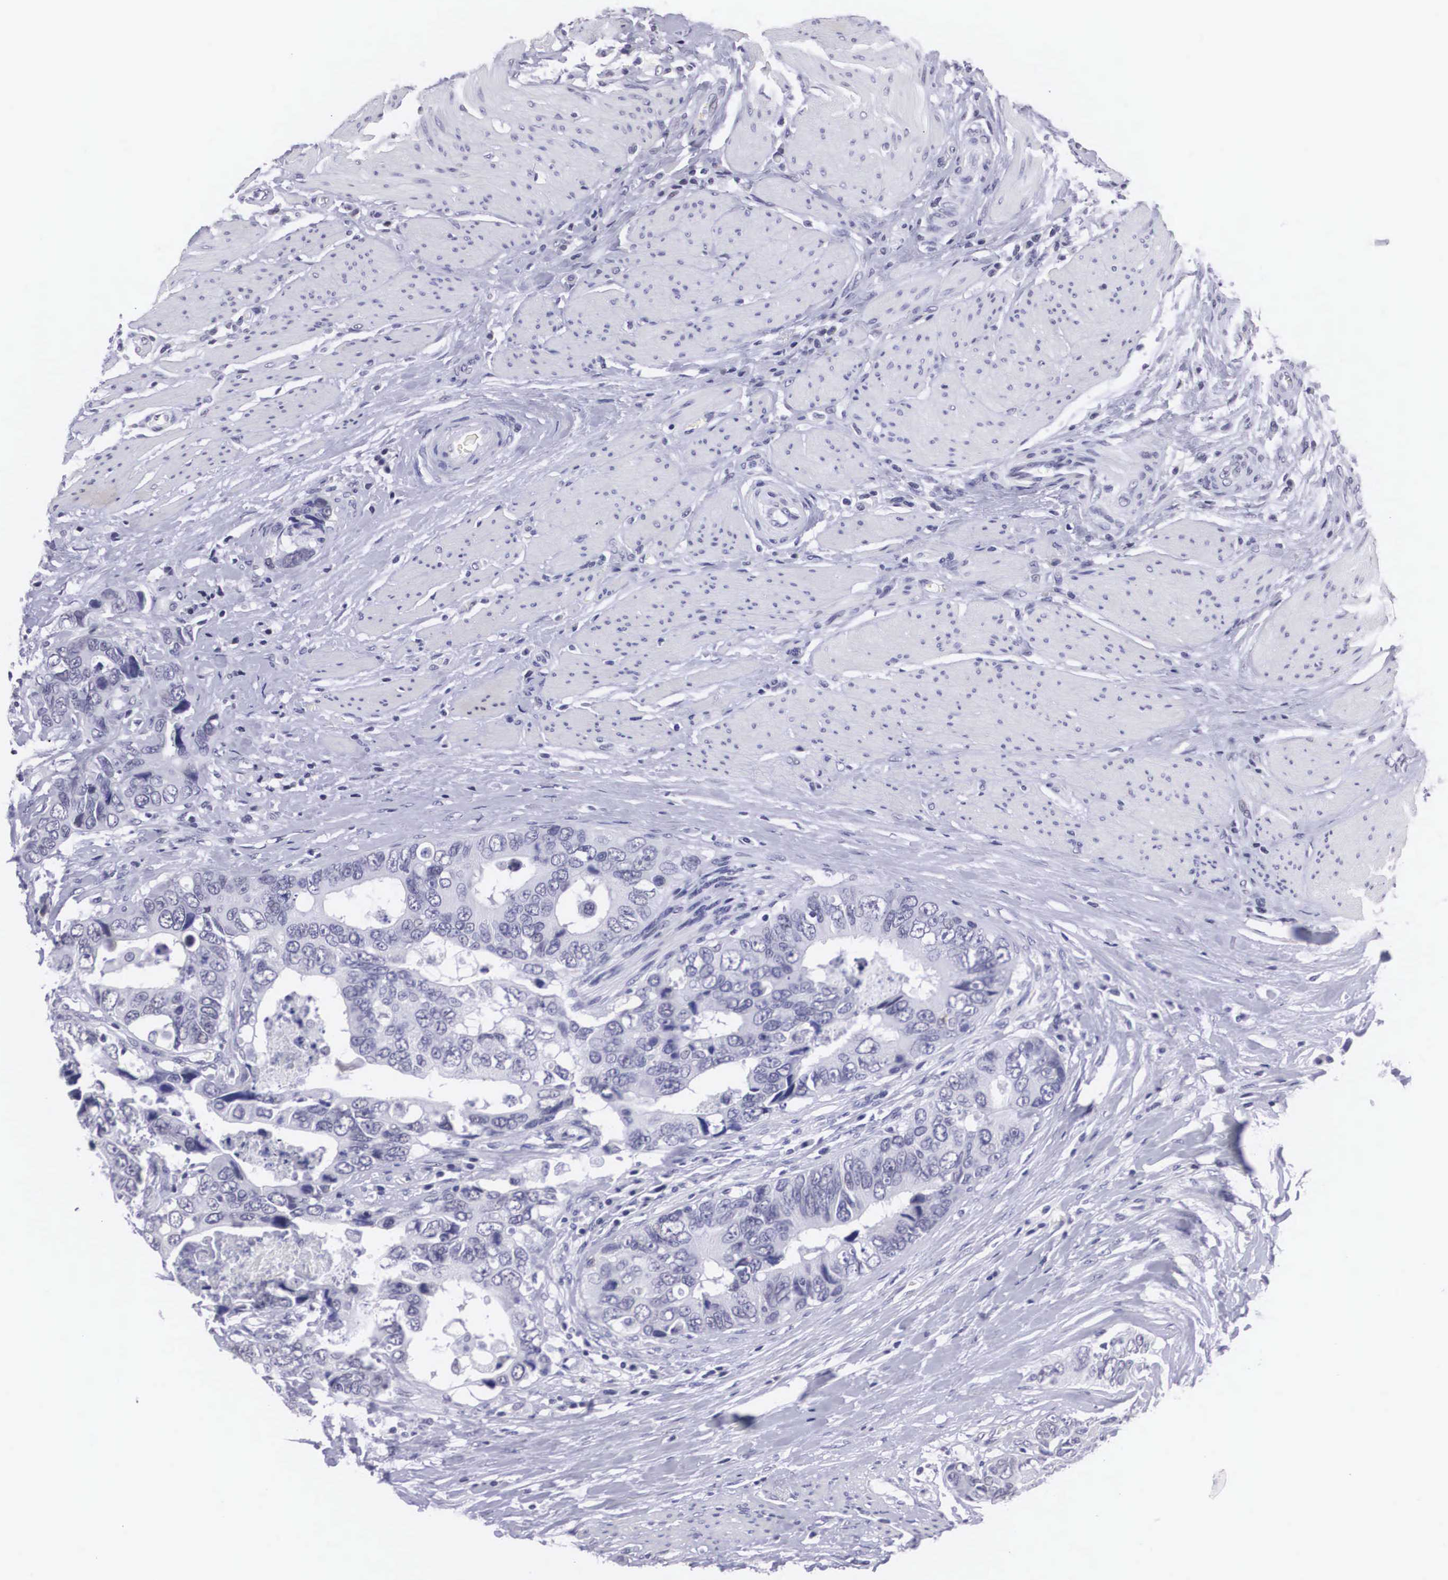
{"staining": {"intensity": "negative", "quantity": "none", "location": "none"}, "tissue": "colorectal cancer", "cell_type": "Tumor cells", "image_type": "cancer", "snomed": [{"axis": "morphology", "description": "Adenocarcinoma, NOS"}, {"axis": "topography", "description": "Rectum"}], "caption": "High power microscopy histopathology image of an immunohistochemistry (IHC) histopathology image of colorectal cancer, revealing no significant expression in tumor cells.", "gene": "C22orf31", "patient": {"sex": "female", "age": 67}}